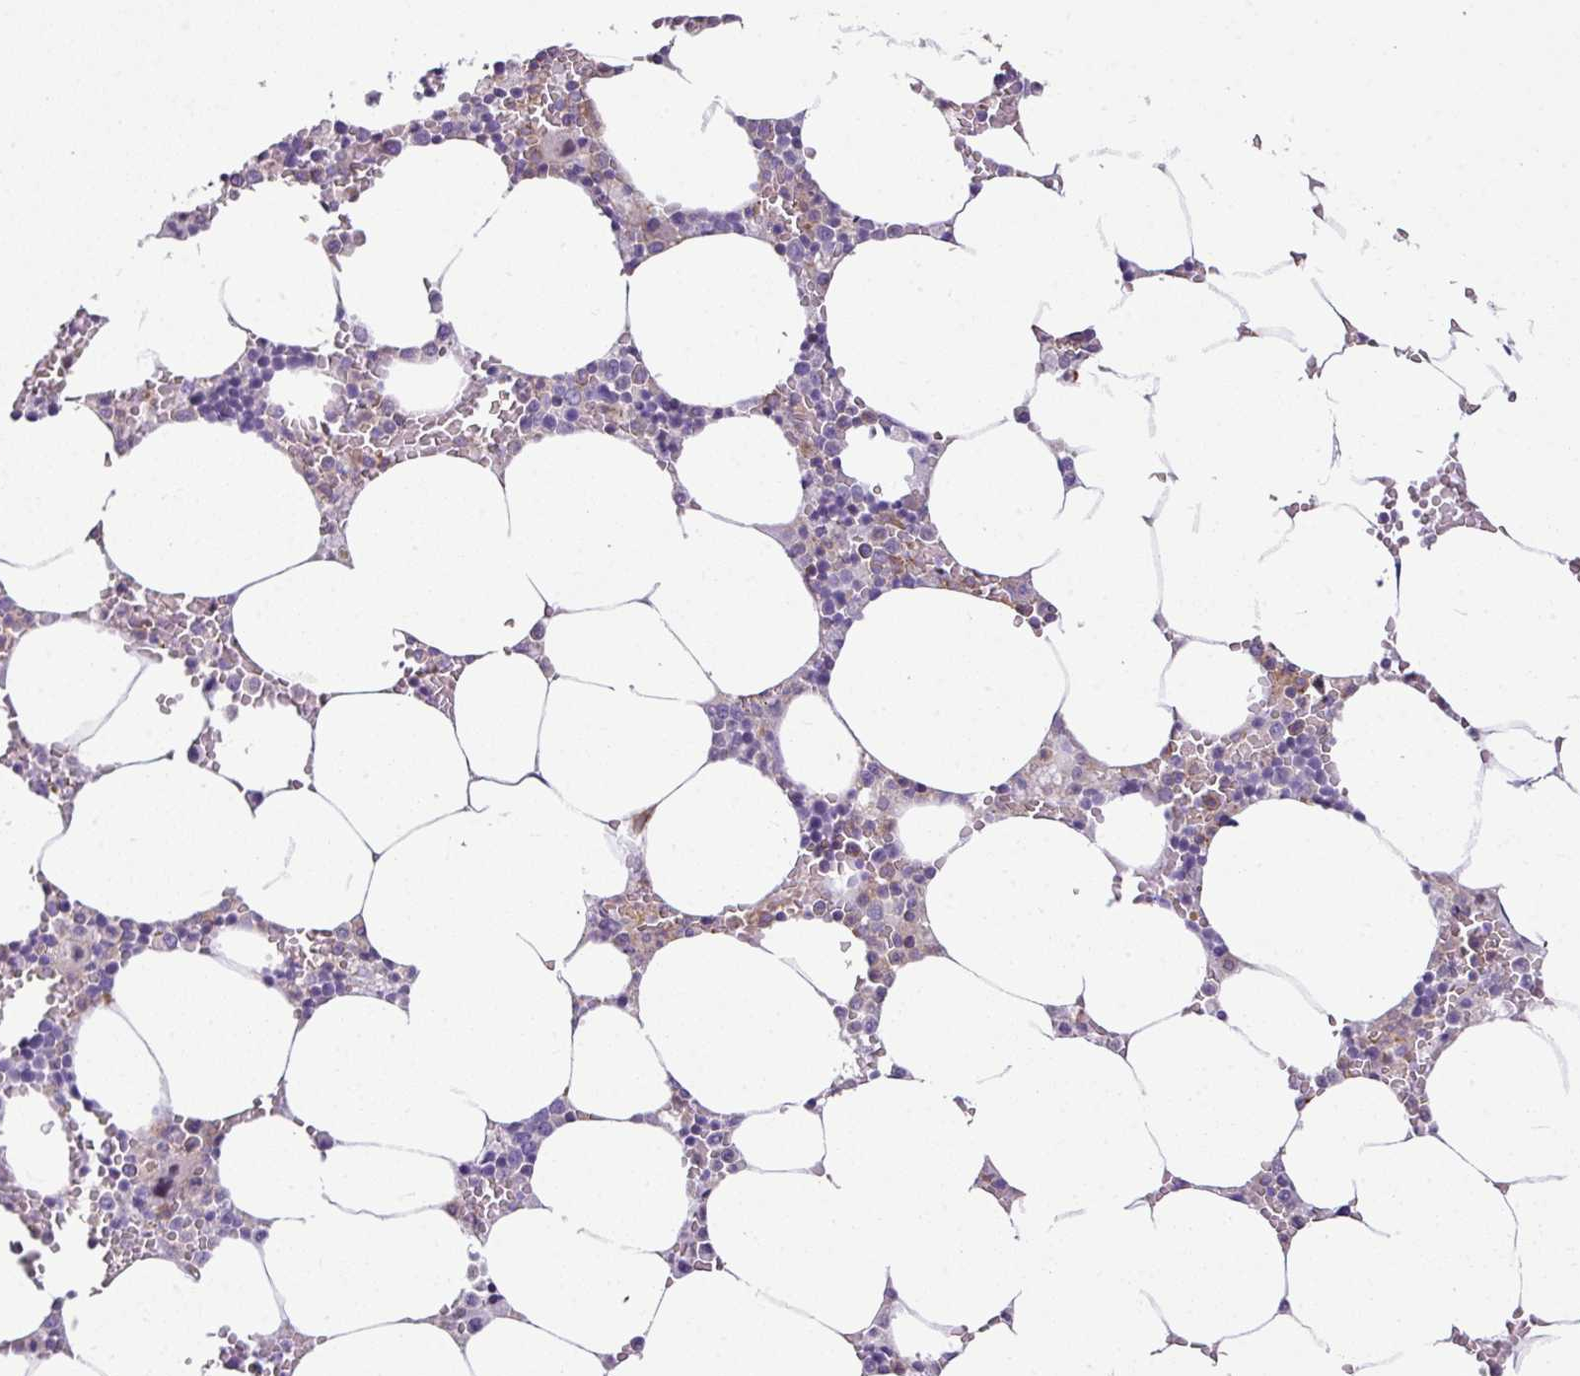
{"staining": {"intensity": "moderate", "quantity": "<25%", "location": "cytoplasmic/membranous"}, "tissue": "bone marrow", "cell_type": "Hematopoietic cells", "image_type": "normal", "snomed": [{"axis": "morphology", "description": "Normal tissue, NOS"}, {"axis": "topography", "description": "Bone marrow"}], "caption": "Immunohistochemical staining of unremarkable bone marrow exhibits <25% levels of moderate cytoplasmic/membranous protein positivity in about <25% of hematopoietic cells. (Stains: DAB (3,3'-diaminobenzidine) in brown, nuclei in blue, Microscopy: brightfield microscopy at high magnification).", "gene": "XNDC1N", "patient": {"sex": "male", "age": 70}}